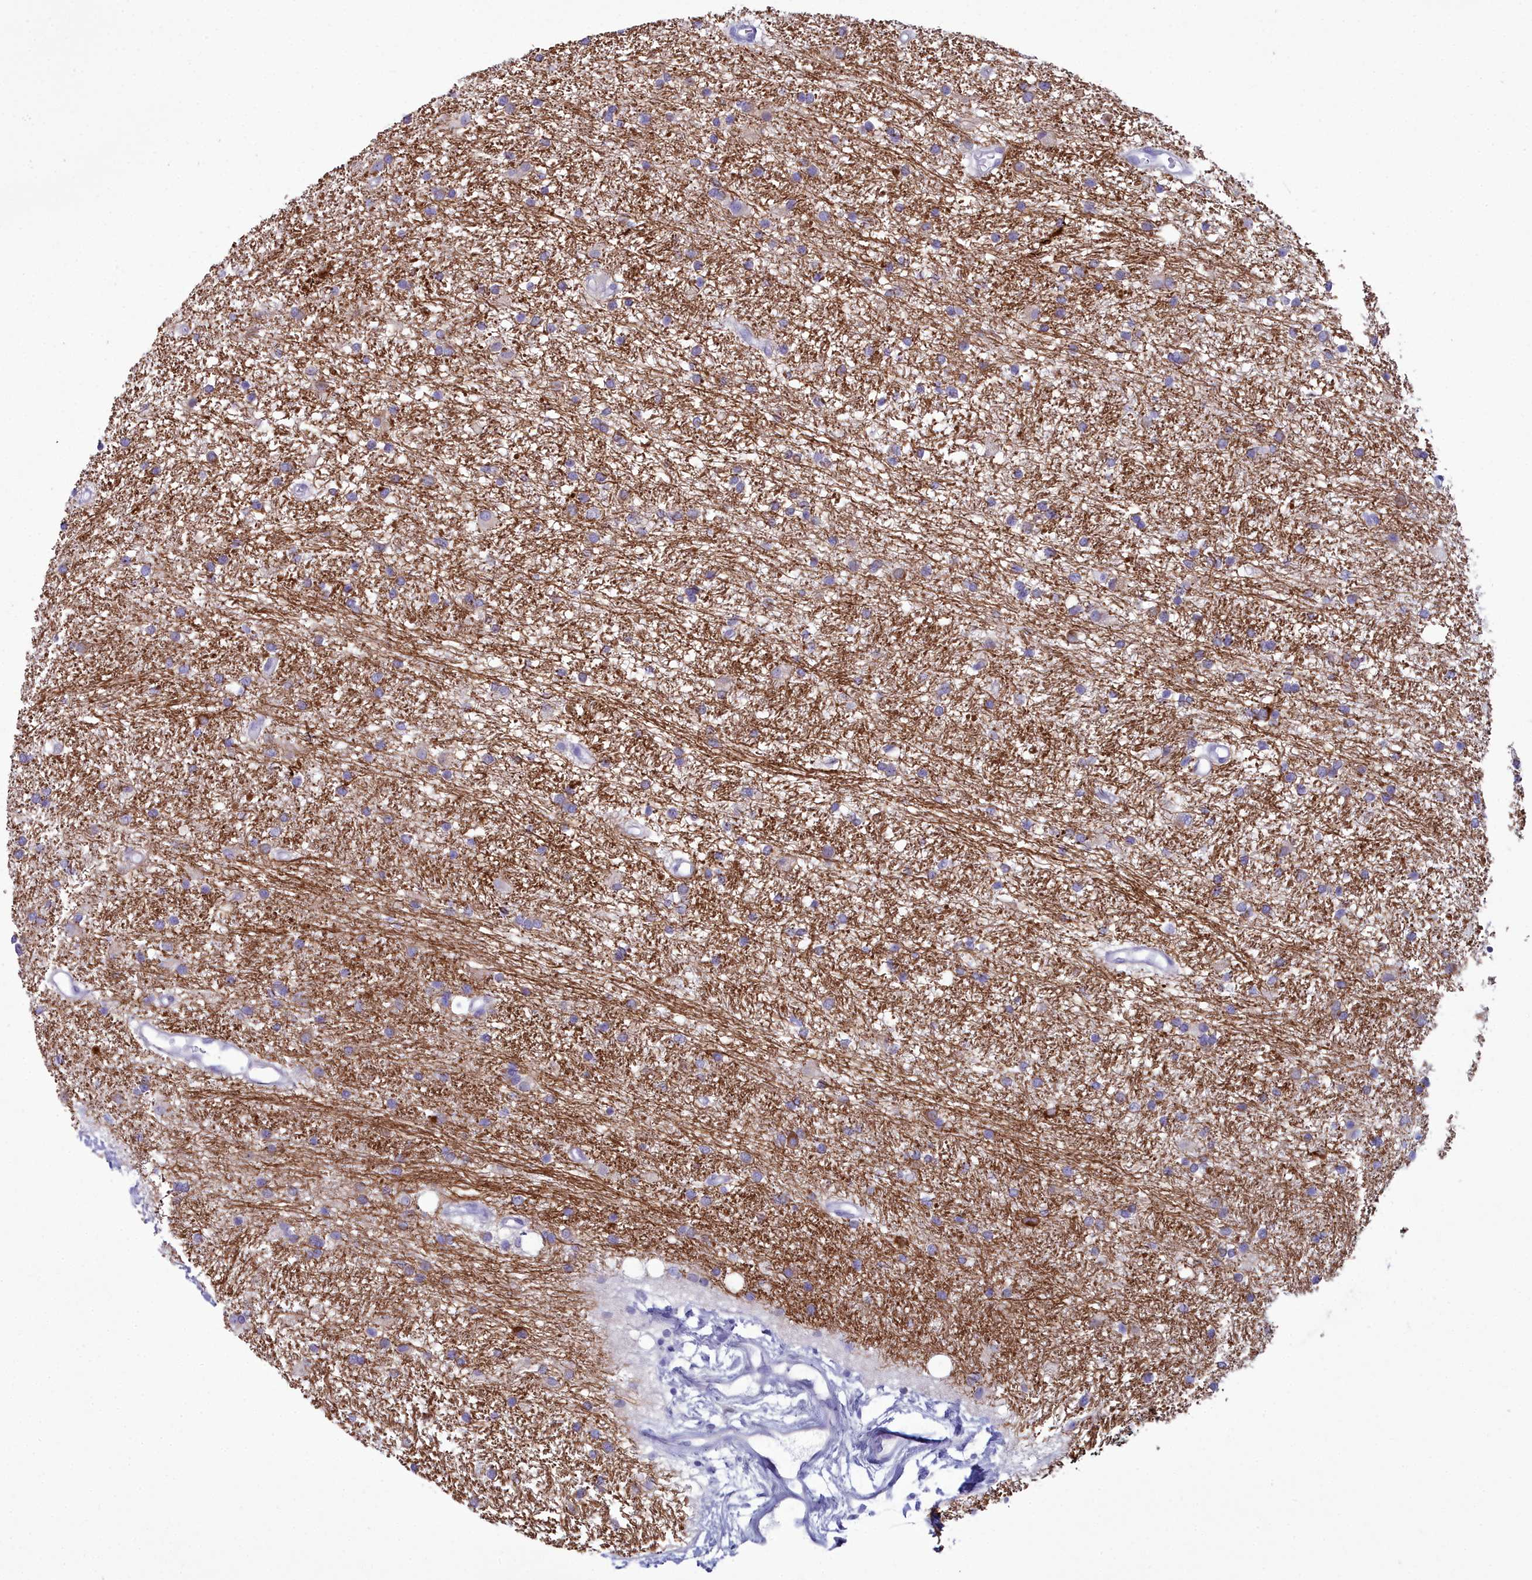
{"staining": {"intensity": "weak", "quantity": "<25%", "location": "cytoplasmic/membranous"}, "tissue": "glioma", "cell_type": "Tumor cells", "image_type": "cancer", "snomed": [{"axis": "morphology", "description": "Glioma, malignant, High grade"}, {"axis": "topography", "description": "Brain"}], "caption": "Histopathology image shows no protein expression in tumor cells of malignant glioma (high-grade) tissue.", "gene": "MAP6", "patient": {"sex": "male", "age": 77}}